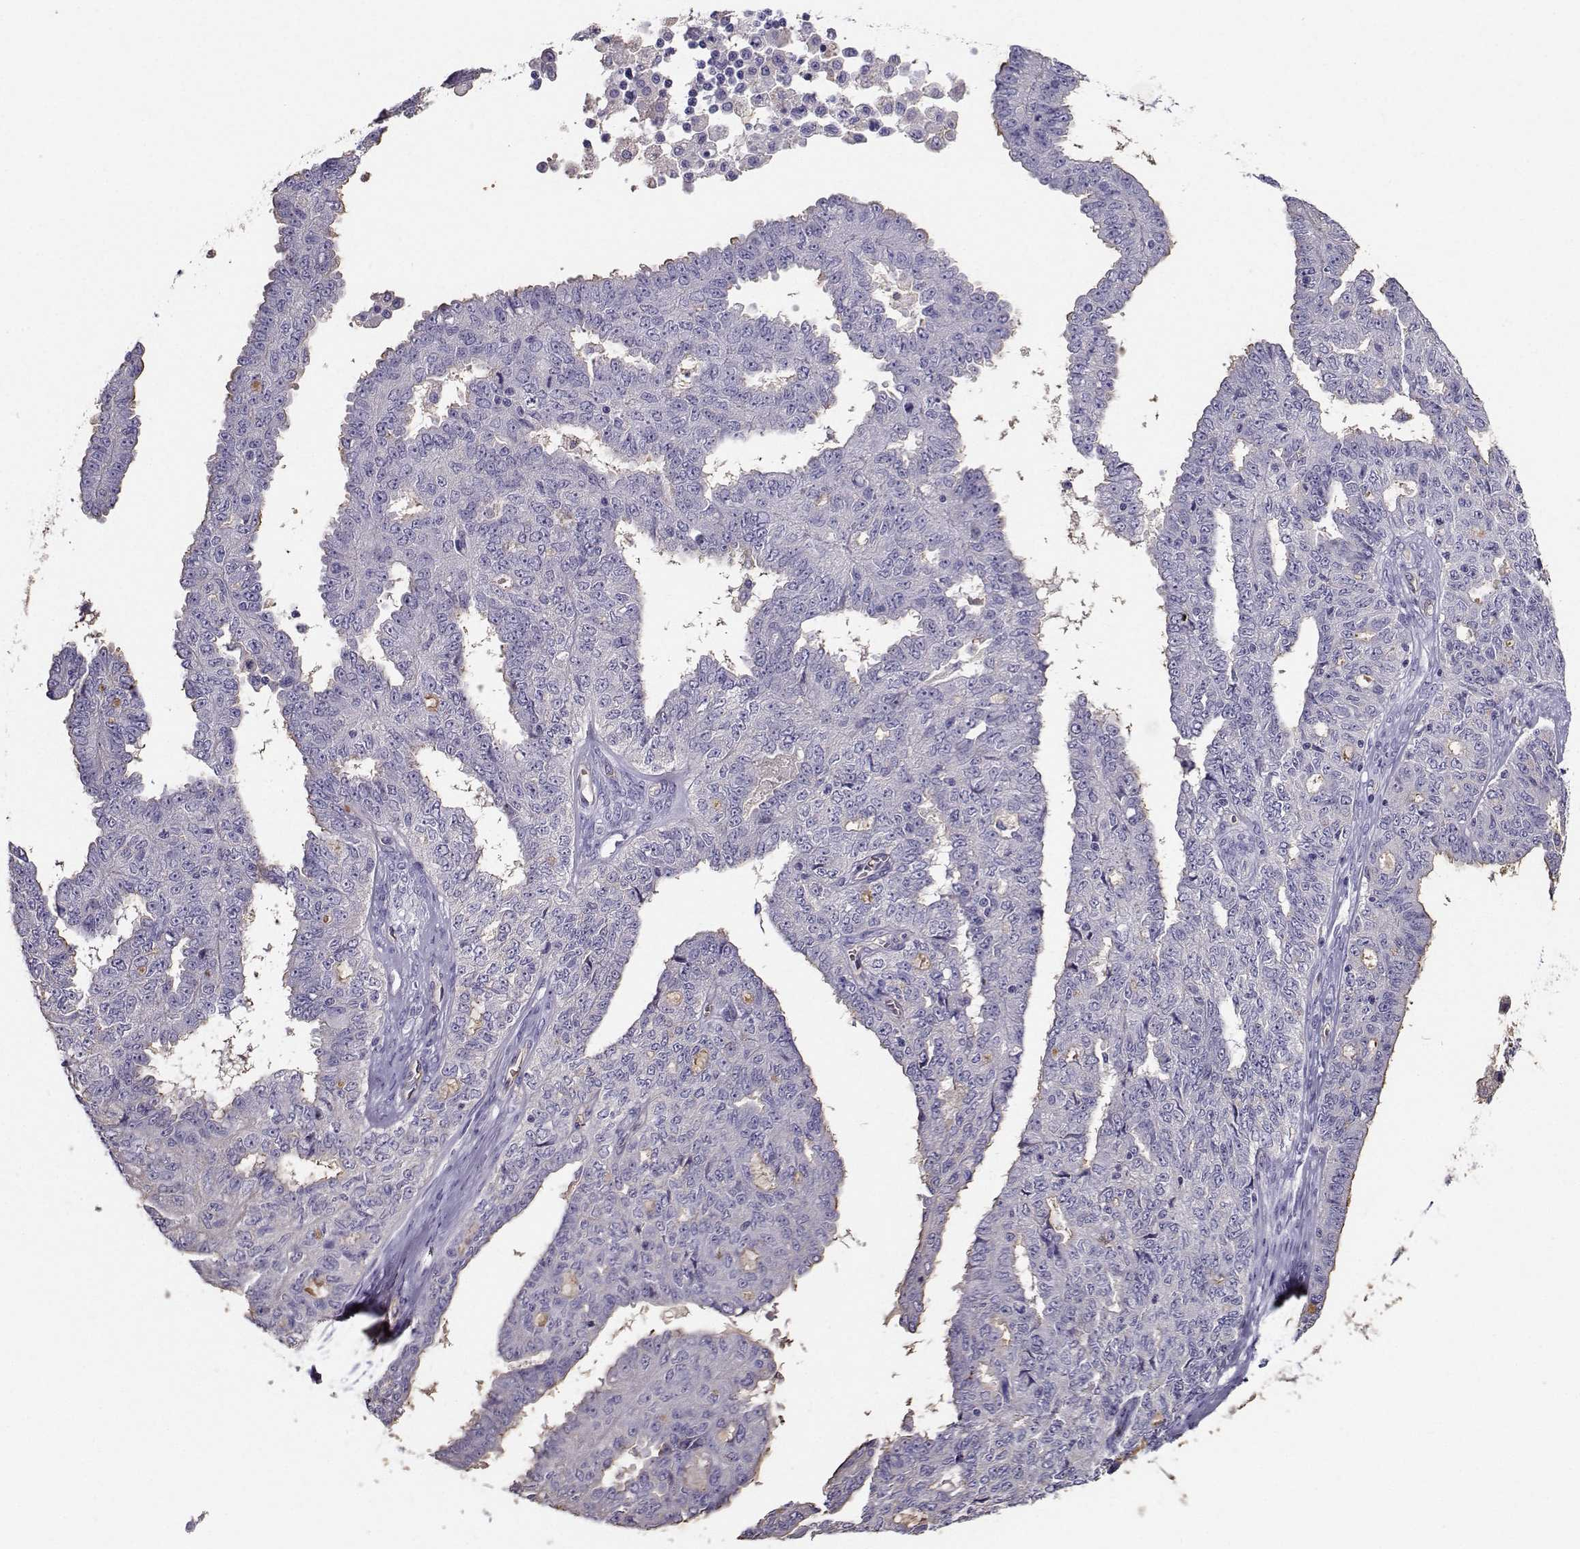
{"staining": {"intensity": "negative", "quantity": "none", "location": "none"}, "tissue": "ovarian cancer", "cell_type": "Tumor cells", "image_type": "cancer", "snomed": [{"axis": "morphology", "description": "Cystadenocarcinoma, serous, NOS"}, {"axis": "topography", "description": "Ovary"}], "caption": "An immunohistochemistry micrograph of serous cystadenocarcinoma (ovarian) is shown. There is no staining in tumor cells of serous cystadenocarcinoma (ovarian). The staining was performed using DAB (3,3'-diaminobenzidine) to visualize the protein expression in brown, while the nuclei were stained in blue with hematoxylin (Magnification: 20x).", "gene": "CLUL1", "patient": {"sex": "female", "age": 71}}